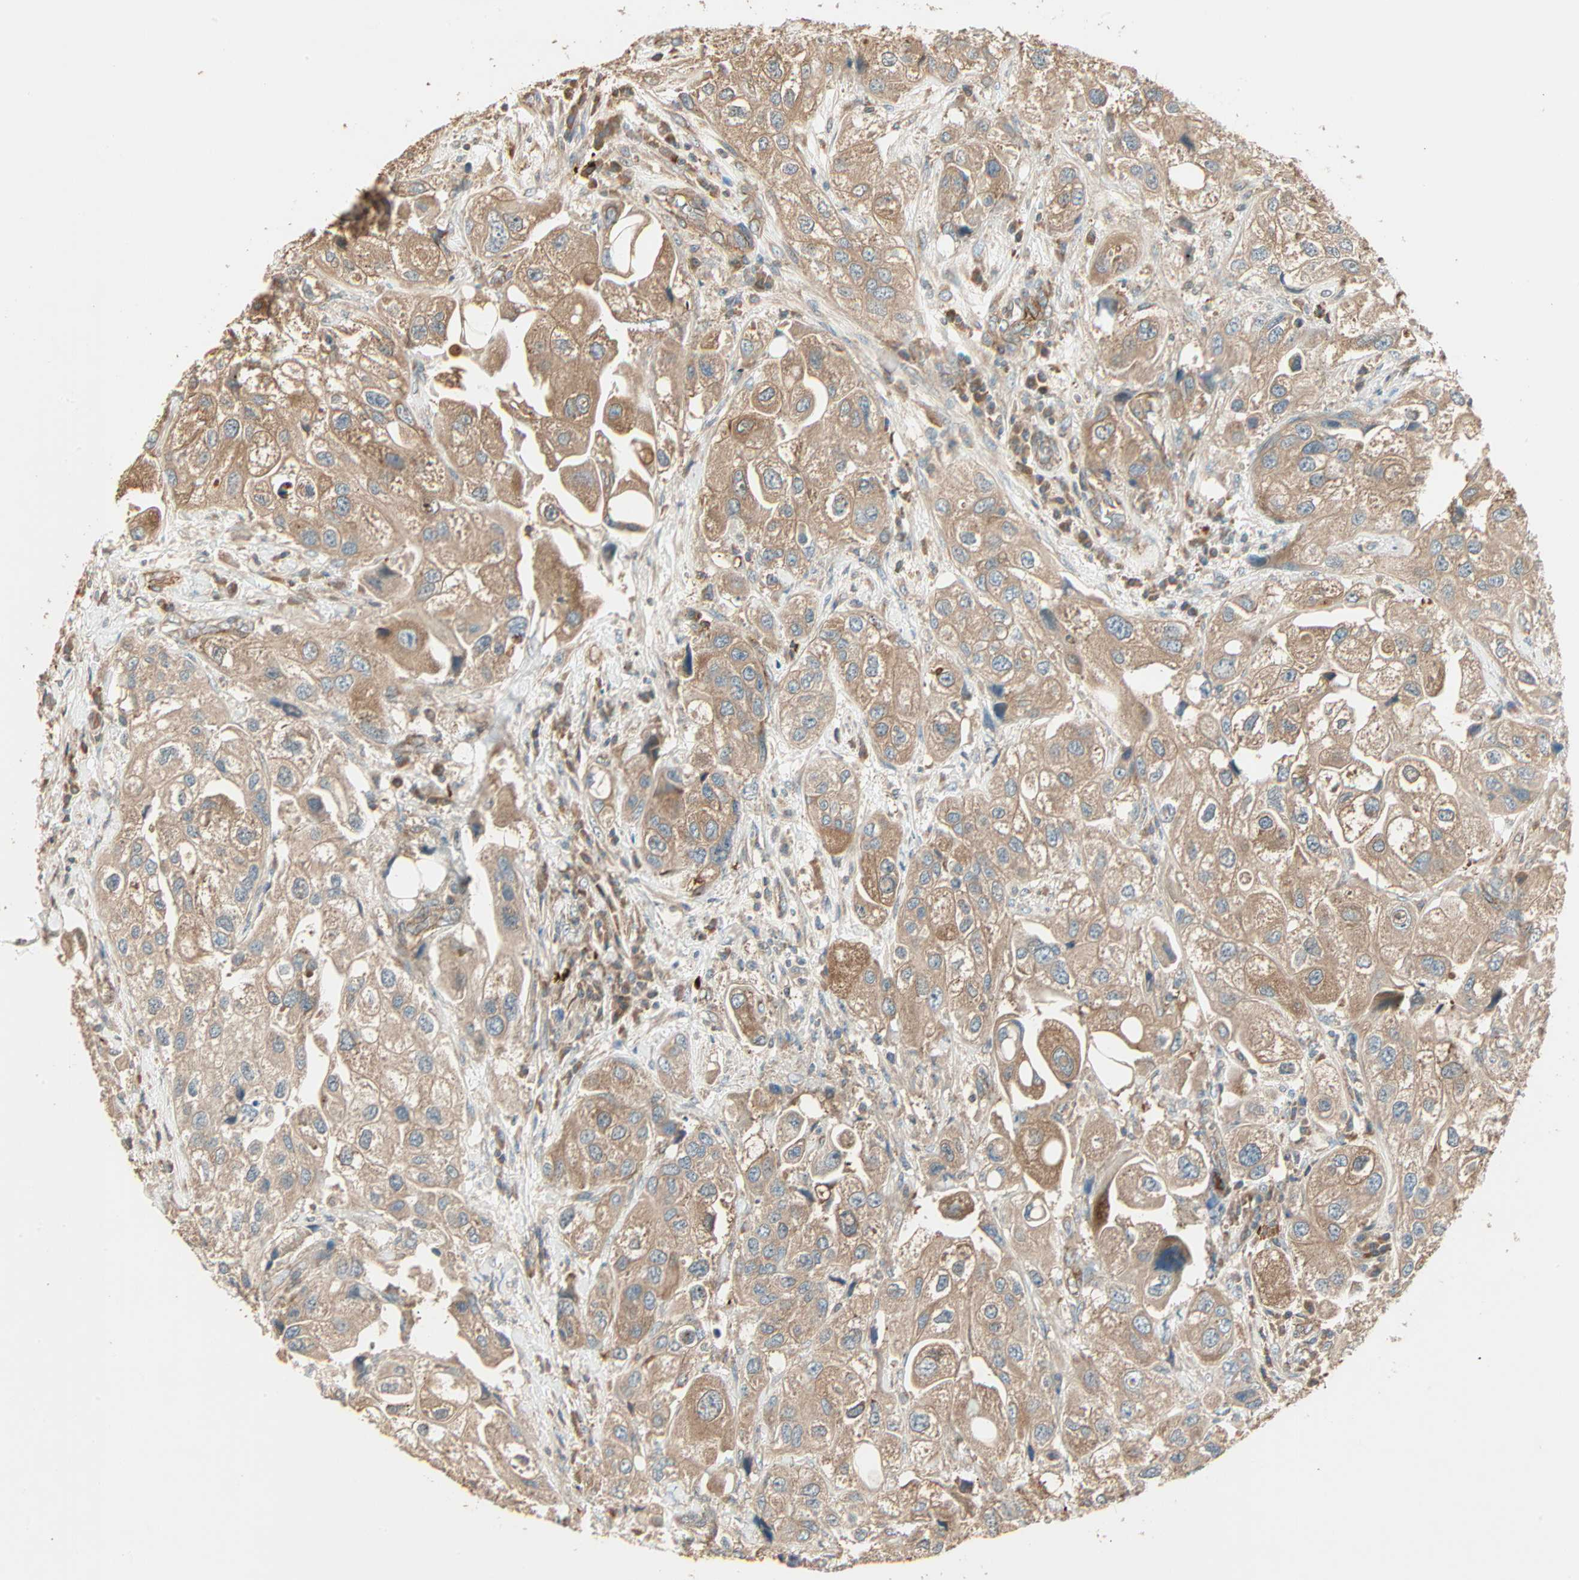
{"staining": {"intensity": "moderate", "quantity": ">75%", "location": "cytoplasmic/membranous"}, "tissue": "urothelial cancer", "cell_type": "Tumor cells", "image_type": "cancer", "snomed": [{"axis": "morphology", "description": "Urothelial carcinoma, High grade"}, {"axis": "topography", "description": "Urinary bladder"}], "caption": "Tumor cells exhibit moderate cytoplasmic/membranous staining in approximately >75% of cells in high-grade urothelial carcinoma. The protein is stained brown, and the nuclei are stained in blue (DAB (3,3'-diaminobenzidine) IHC with brightfield microscopy, high magnification).", "gene": "GALK1", "patient": {"sex": "female", "age": 64}}